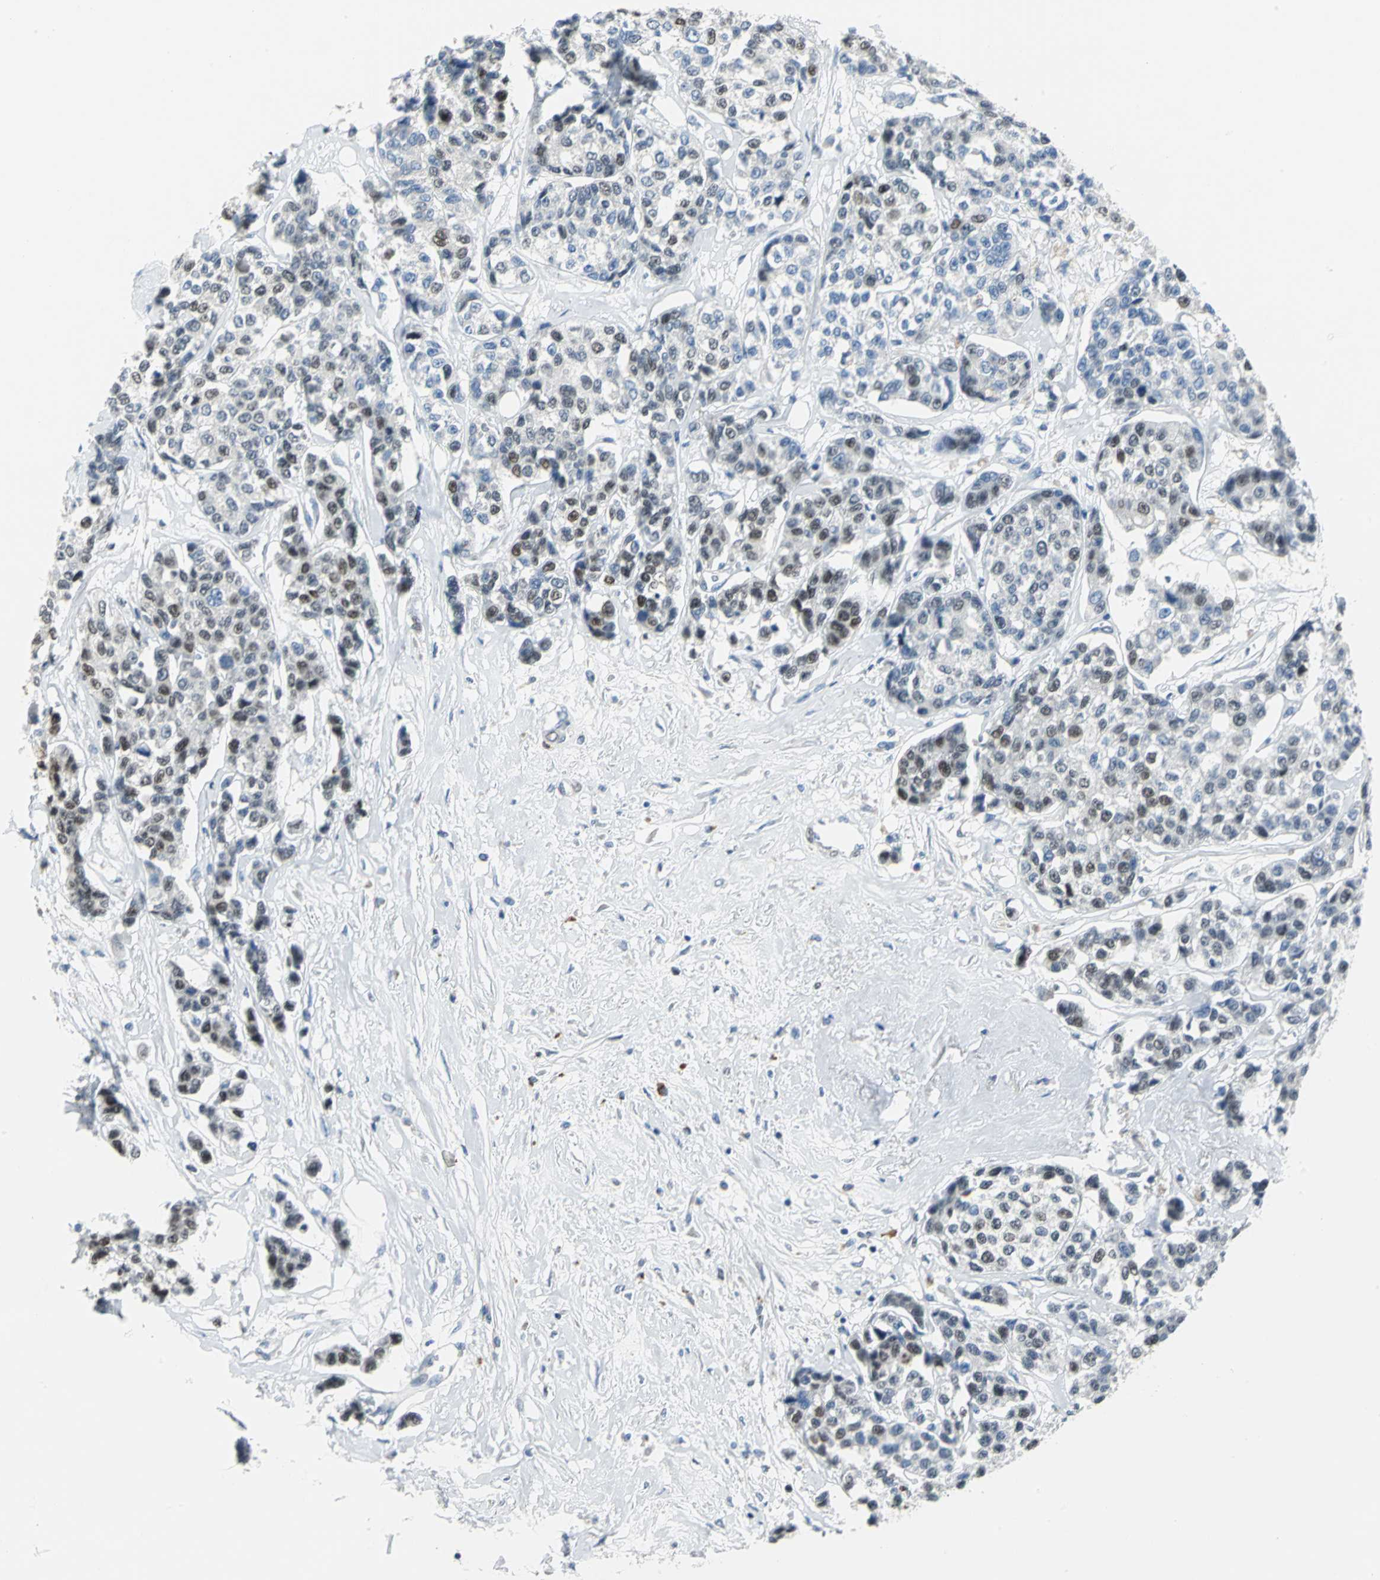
{"staining": {"intensity": "strong", "quantity": "<25%", "location": "nuclear"}, "tissue": "breast cancer", "cell_type": "Tumor cells", "image_type": "cancer", "snomed": [{"axis": "morphology", "description": "Duct carcinoma"}, {"axis": "topography", "description": "Breast"}], "caption": "An immunohistochemistry (IHC) photomicrograph of tumor tissue is shown. Protein staining in brown labels strong nuclear positivity in breast cancer (intraductal carcinoma) within tumor cells. Immunohistochemistry (ihc) stains the protein in brown and the nuclei are stained blue.", "gene": "MCM4", "patient": {"sex": "female", "age": 51}}